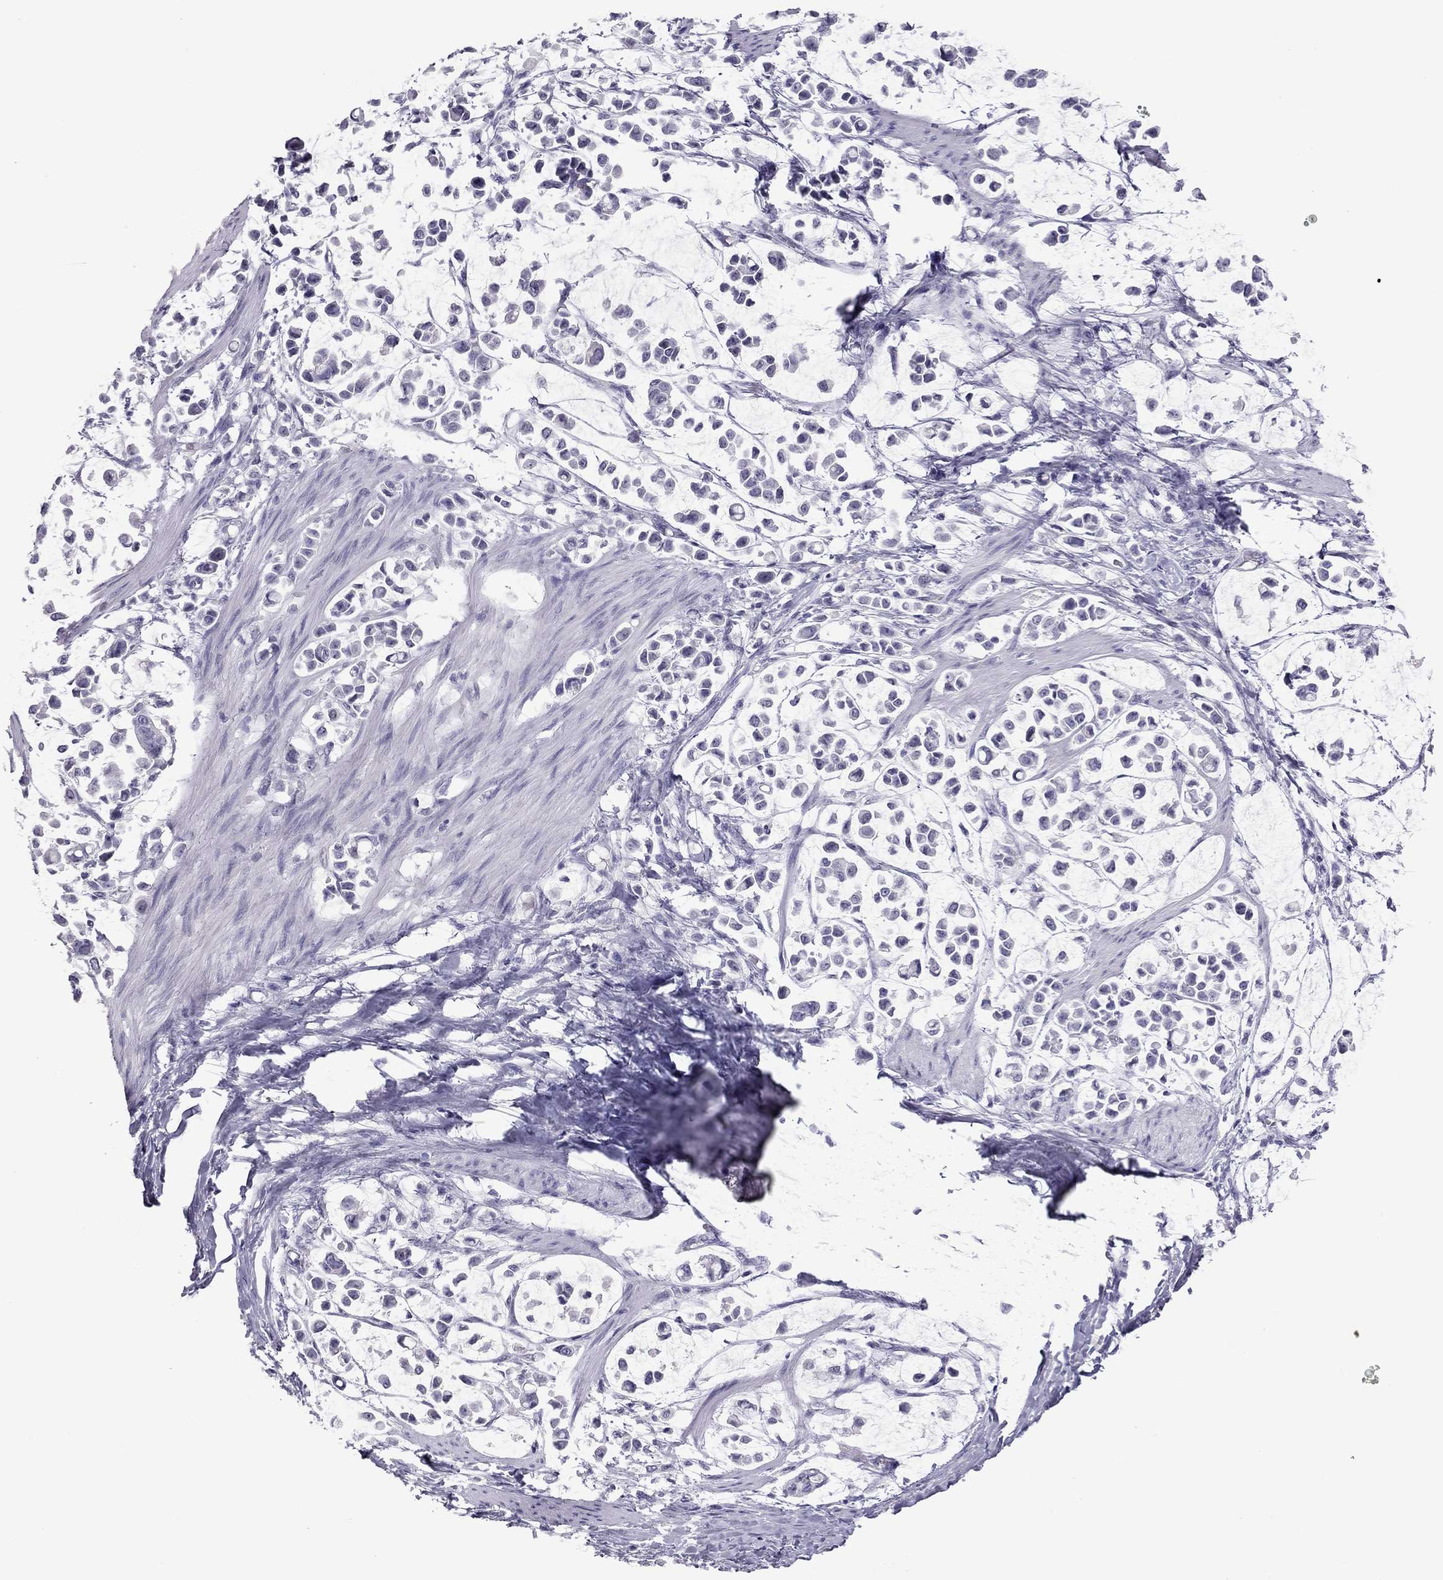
{"staining": {"intensity": "negative", "quantity": "none", "location": "none"}, "tissue": "stomach cancer", "cell_type": "Tumor cells", "image_type": "cancer", "snomed": [{"axis": "morphology", "description": "Adenocarcinoma, NOS"}, {"axis": "topography", "description": "Stomach"}], "caption": "Protein analysis of stomach adenocarcinoma shows no significant expression in tumor cells.", "gene": "TEX14", "patient": {"sex": "male", "age": 82}}